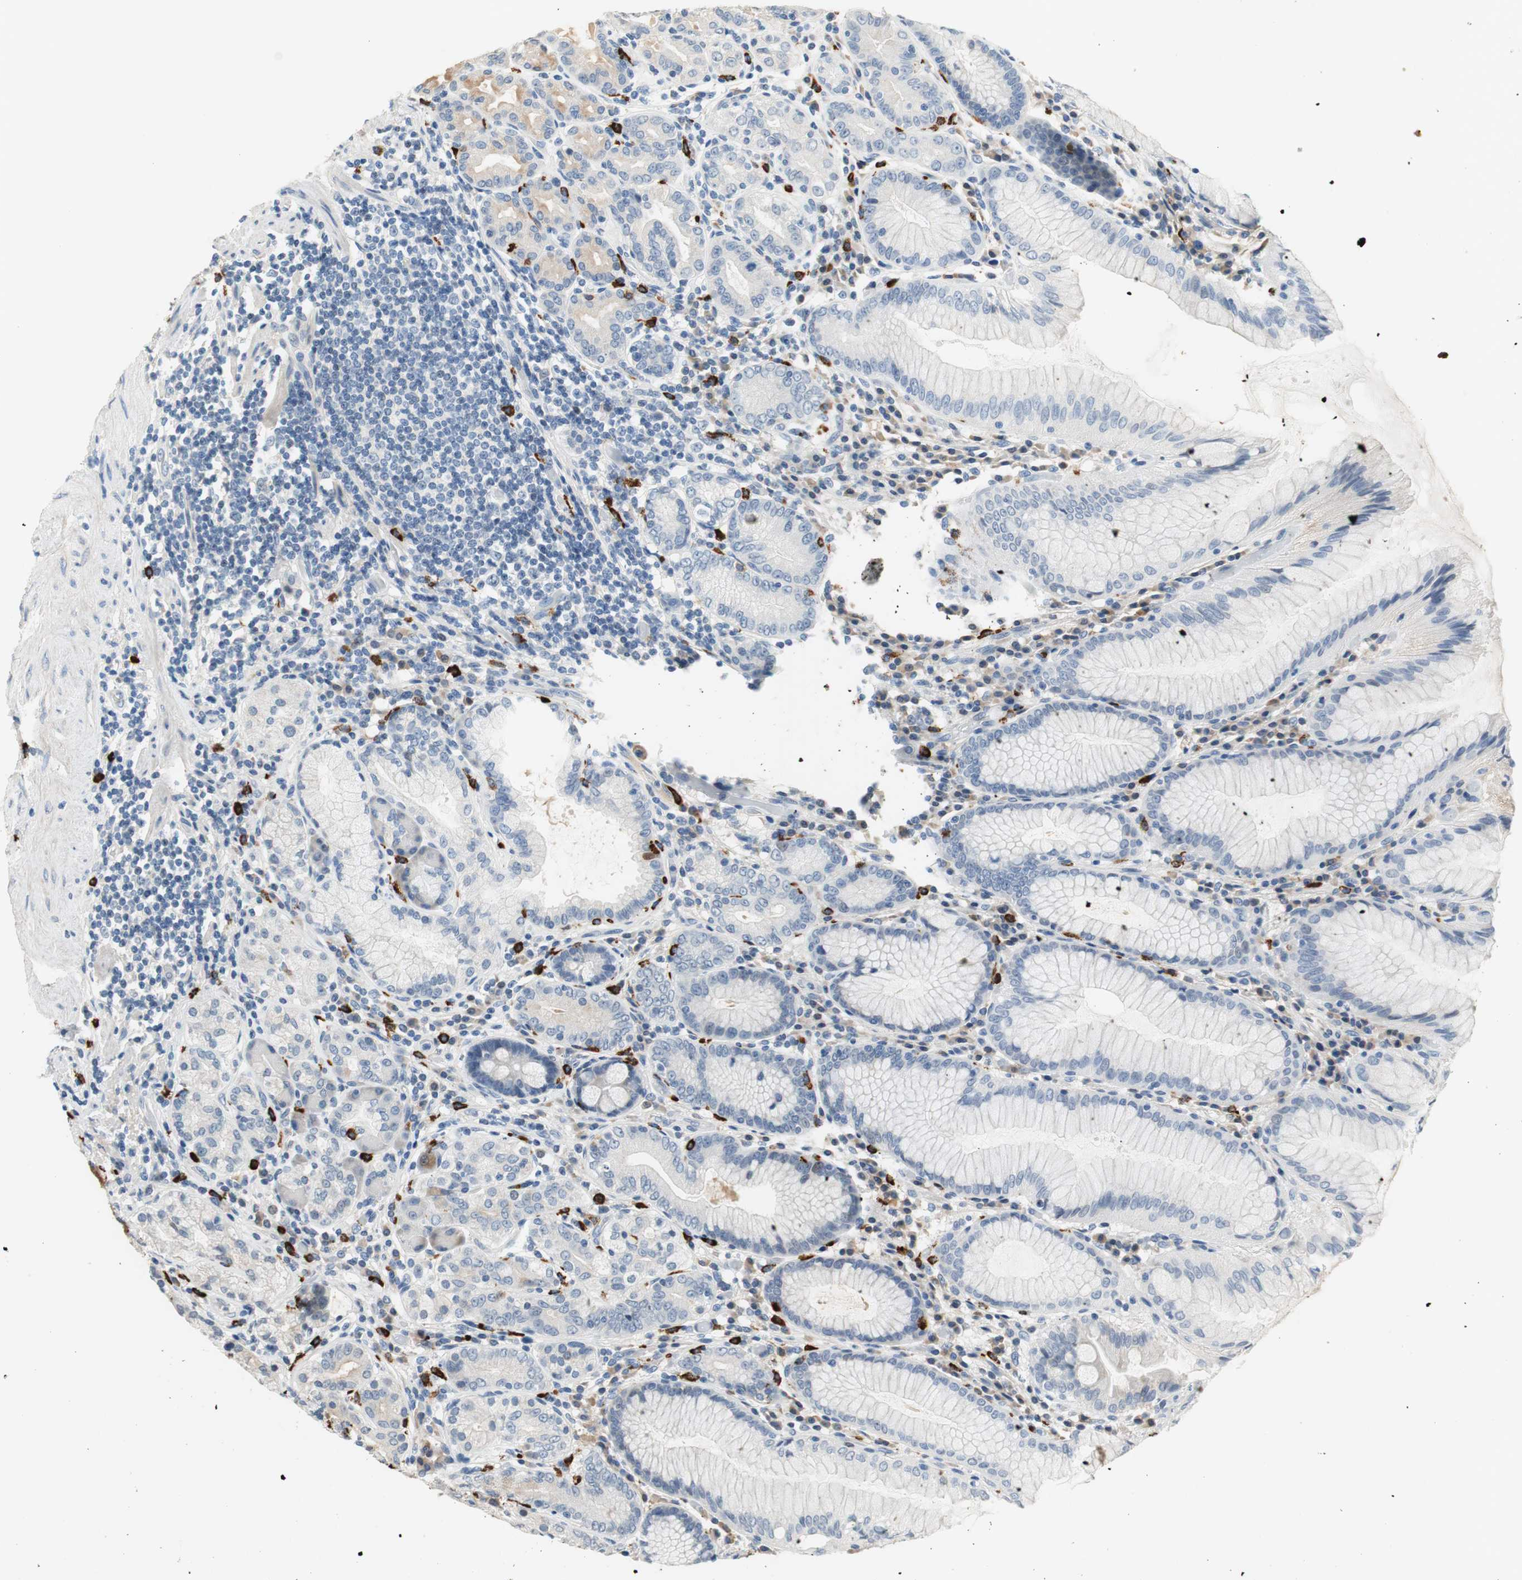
{"staining": {"intensity": "negative", "quantity": "none", "location": "none"}, "tissue": "stomach", "cell_type": "Glandular cells", "image_type": "normal", "snomed": [{"axis": "morphology", "description": "Normal tissue, NOS"}, {"axis": "topography", "description": "Stomach, lower"}], "caption": "This photomicrograph is of unremarkable stomach stained with immunohistochemistry (IHC) to label a protein in brown with the nuclei are counter-stained blue. There is no positivity in glandular cells. Brightfield microscopy of immunohistochemistry (IHC) stained with DAB (3,3'-diaminobenzidine) (brown) and hematoxylin (blue), captured at high magnification.", "gene": "COL12A1", "patient": {"sex": "female", "age": 76}}